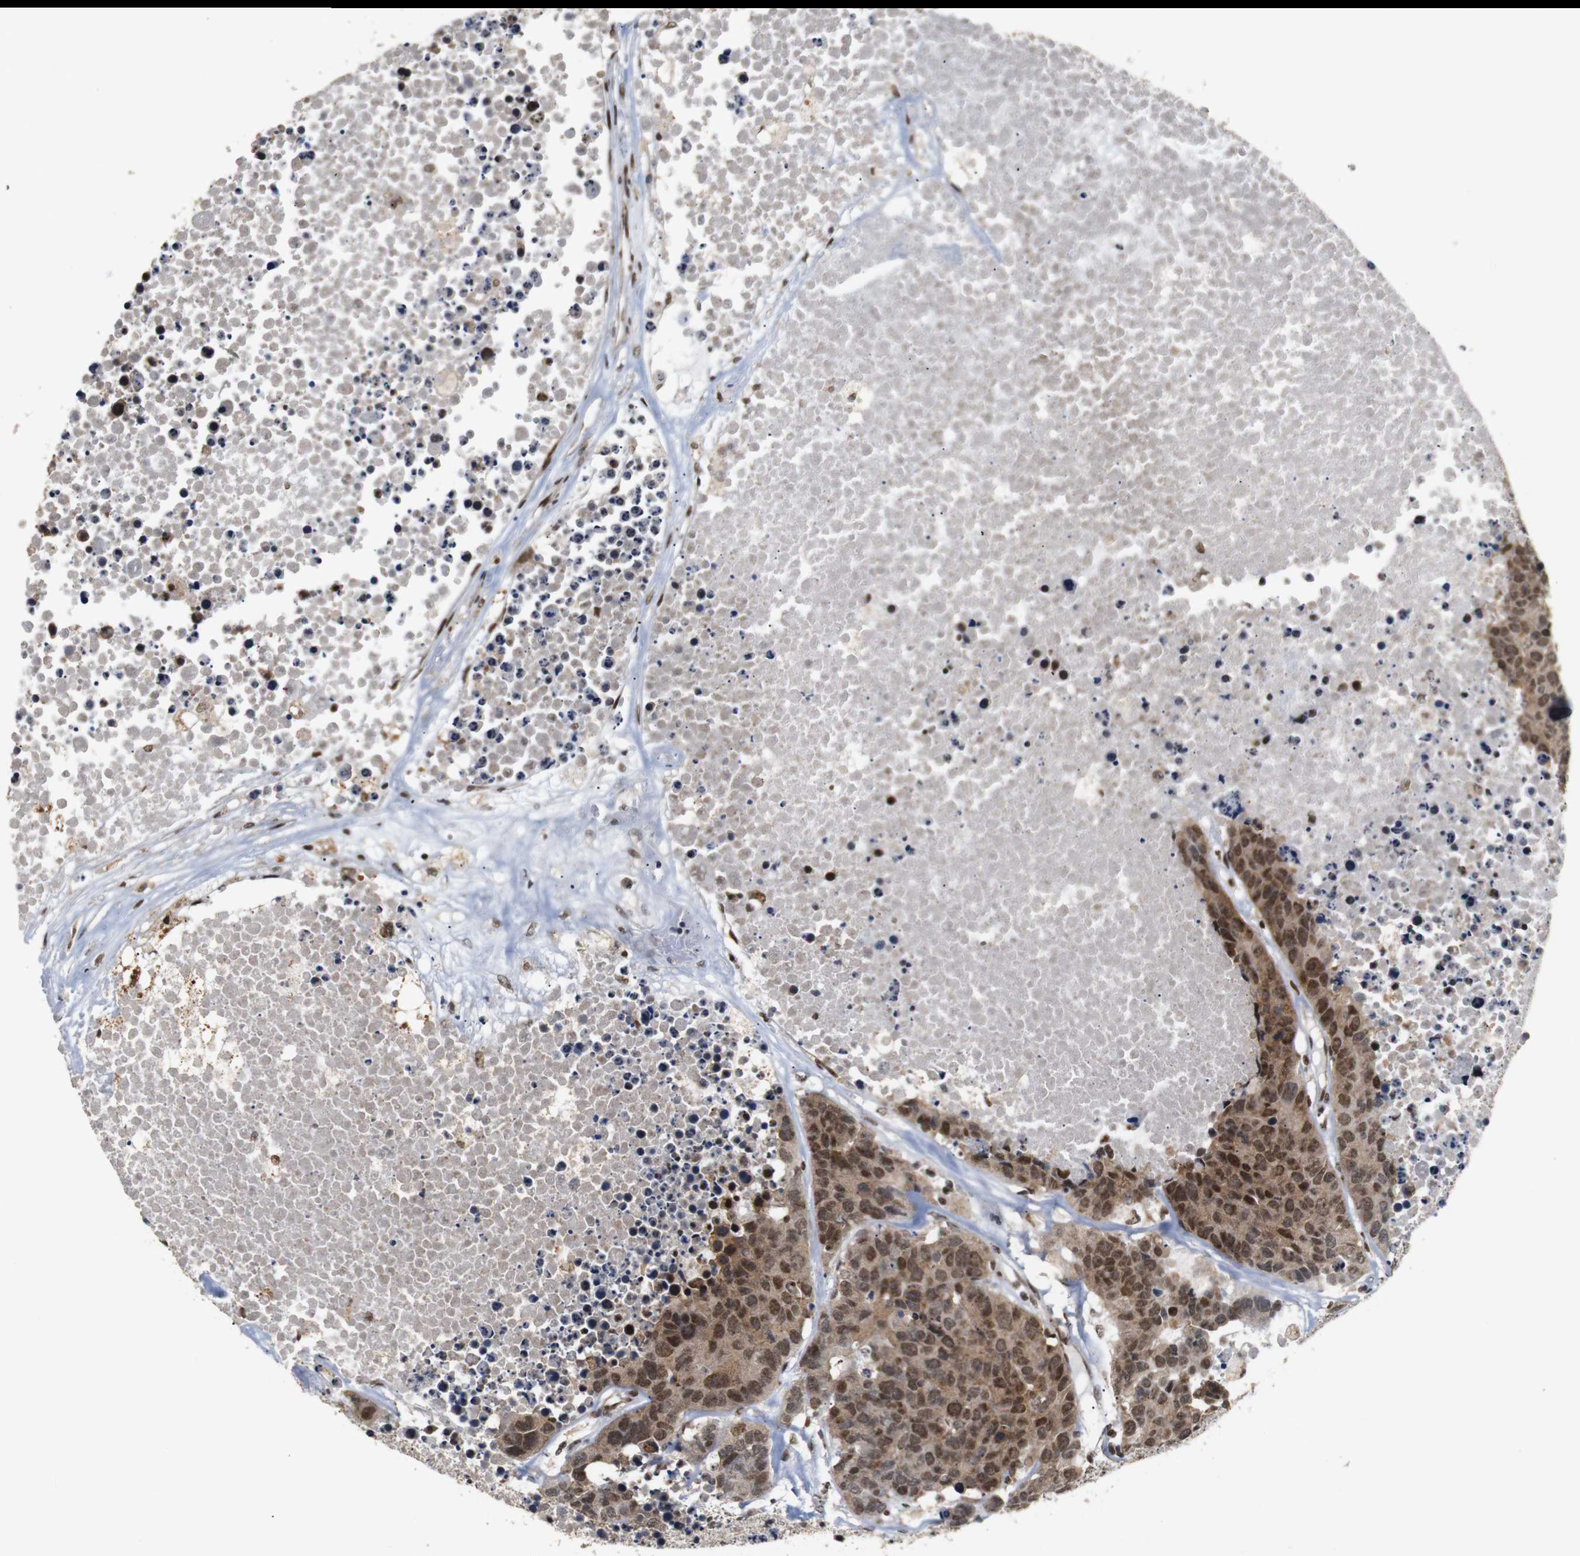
{"staining": {"intensity": "moderate", "quantity": ">75%", "location": "cytoplasmic/membranous,nuclear"}, "tissue": "carcinoid", "cell_type": "Tumor cells", "image_type": "cancer", "snomed": [{"axis": "morphology", "description": "Carcinoid, malignant, NOS"}, {"axis": "topography", "description": "Lung"}], "caption": "Protein expression analysis of human carcinoid reveals moderate cytoplasmic/membranous and nuclear staining in about >75% of tumor cells.", "gene": "PYM1", "patient": {"sex": "male", "age": 60}}